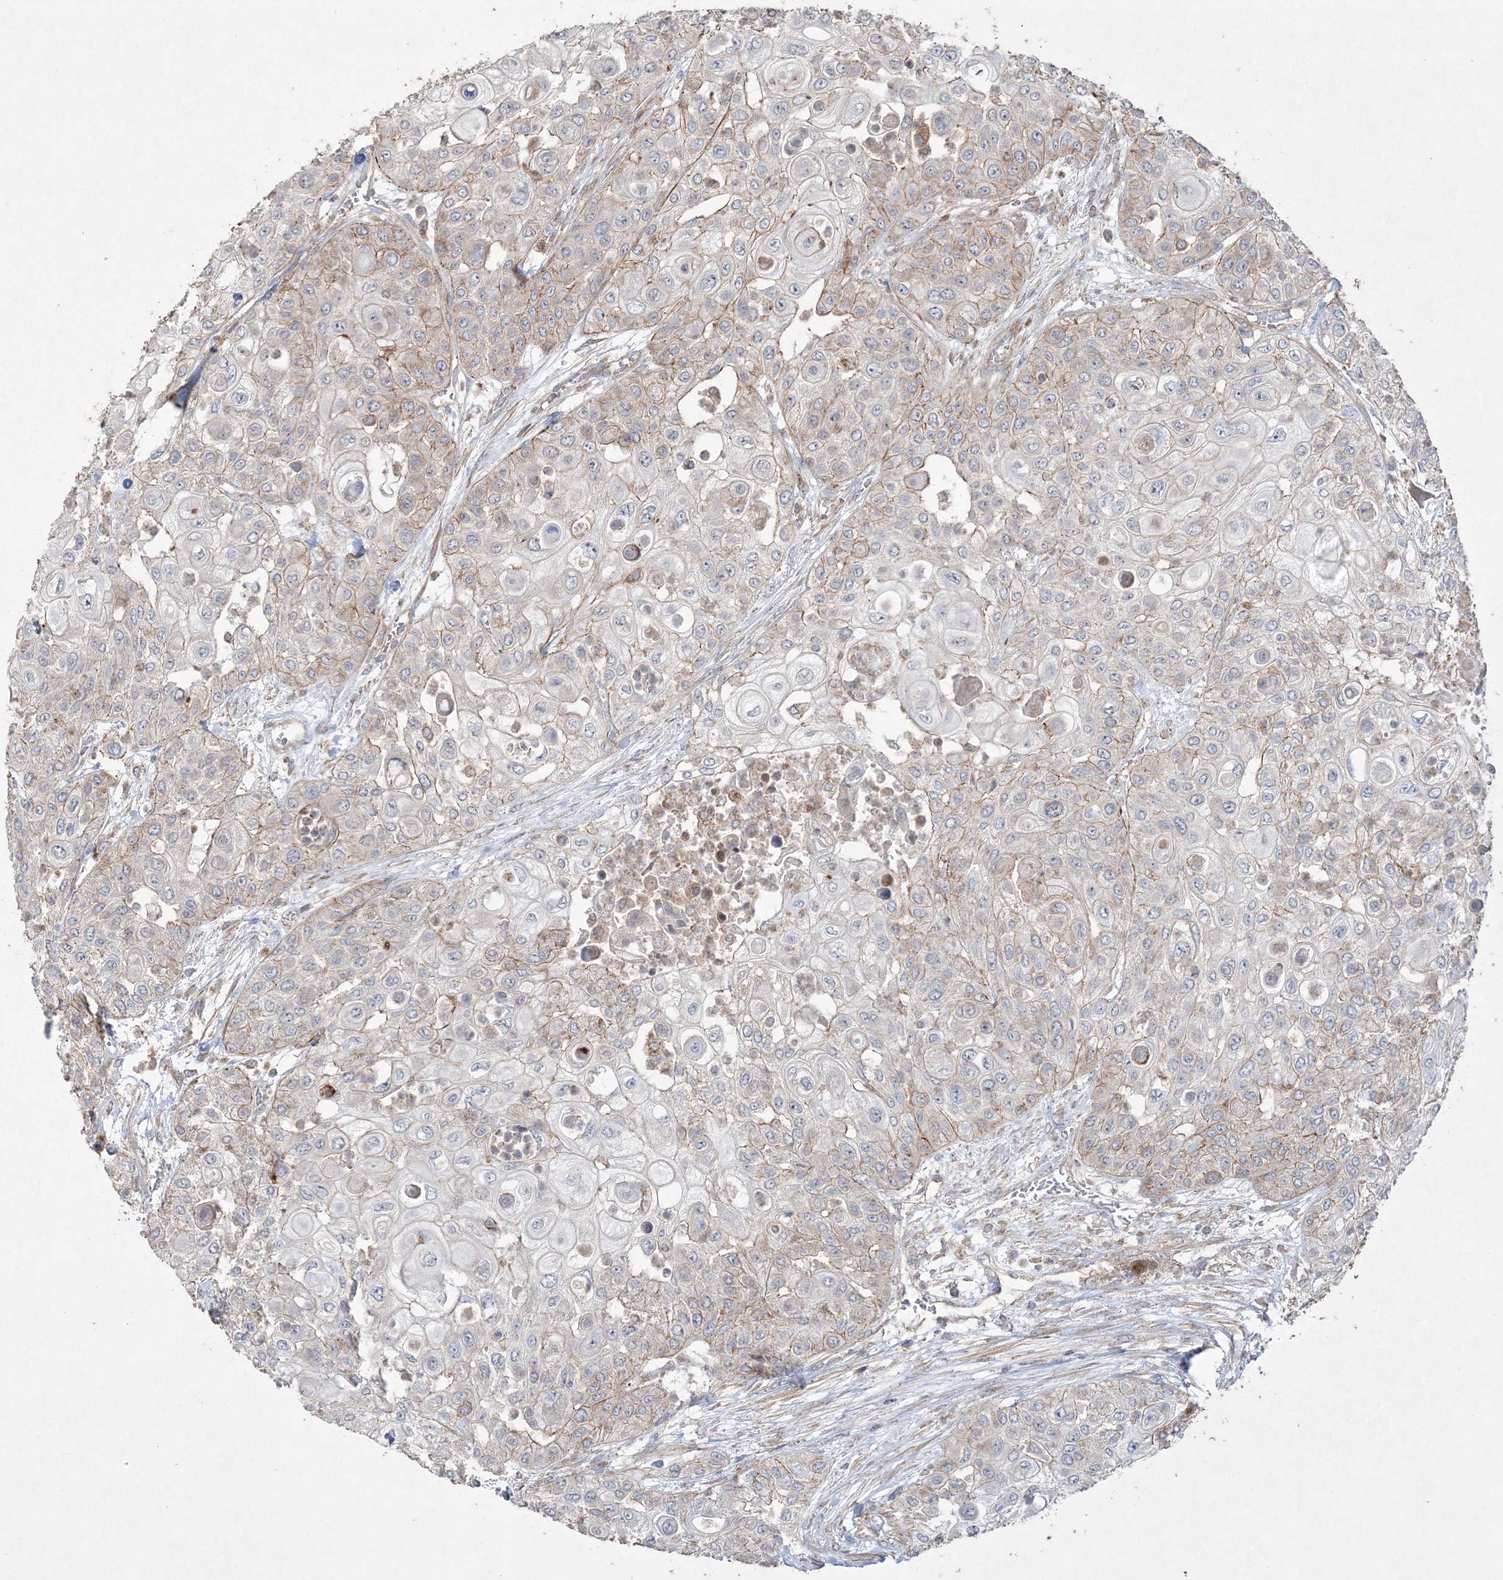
{"staining": {"intensity": "moderate", "quantity": "<25%", "location": "cytoplasmic/membranous"}, "tissue": "urothelial cancer", "cell_type": "Tumor cells", "image_type": "cancer", "snomed": [{"axis": "morphology", "description": "Urothelial carcinoma, High grade"}, {"axis": "topography", "description": "Urinary bladder"}], "caption": "Urothelial cancer was stained to show a protein in brown. There is low levels of moderate cytoplasmic/membranous expression in about <25% of tumor cells.", "gene": "TTC7A", "patient": {"sex": "female", "age": 79}}